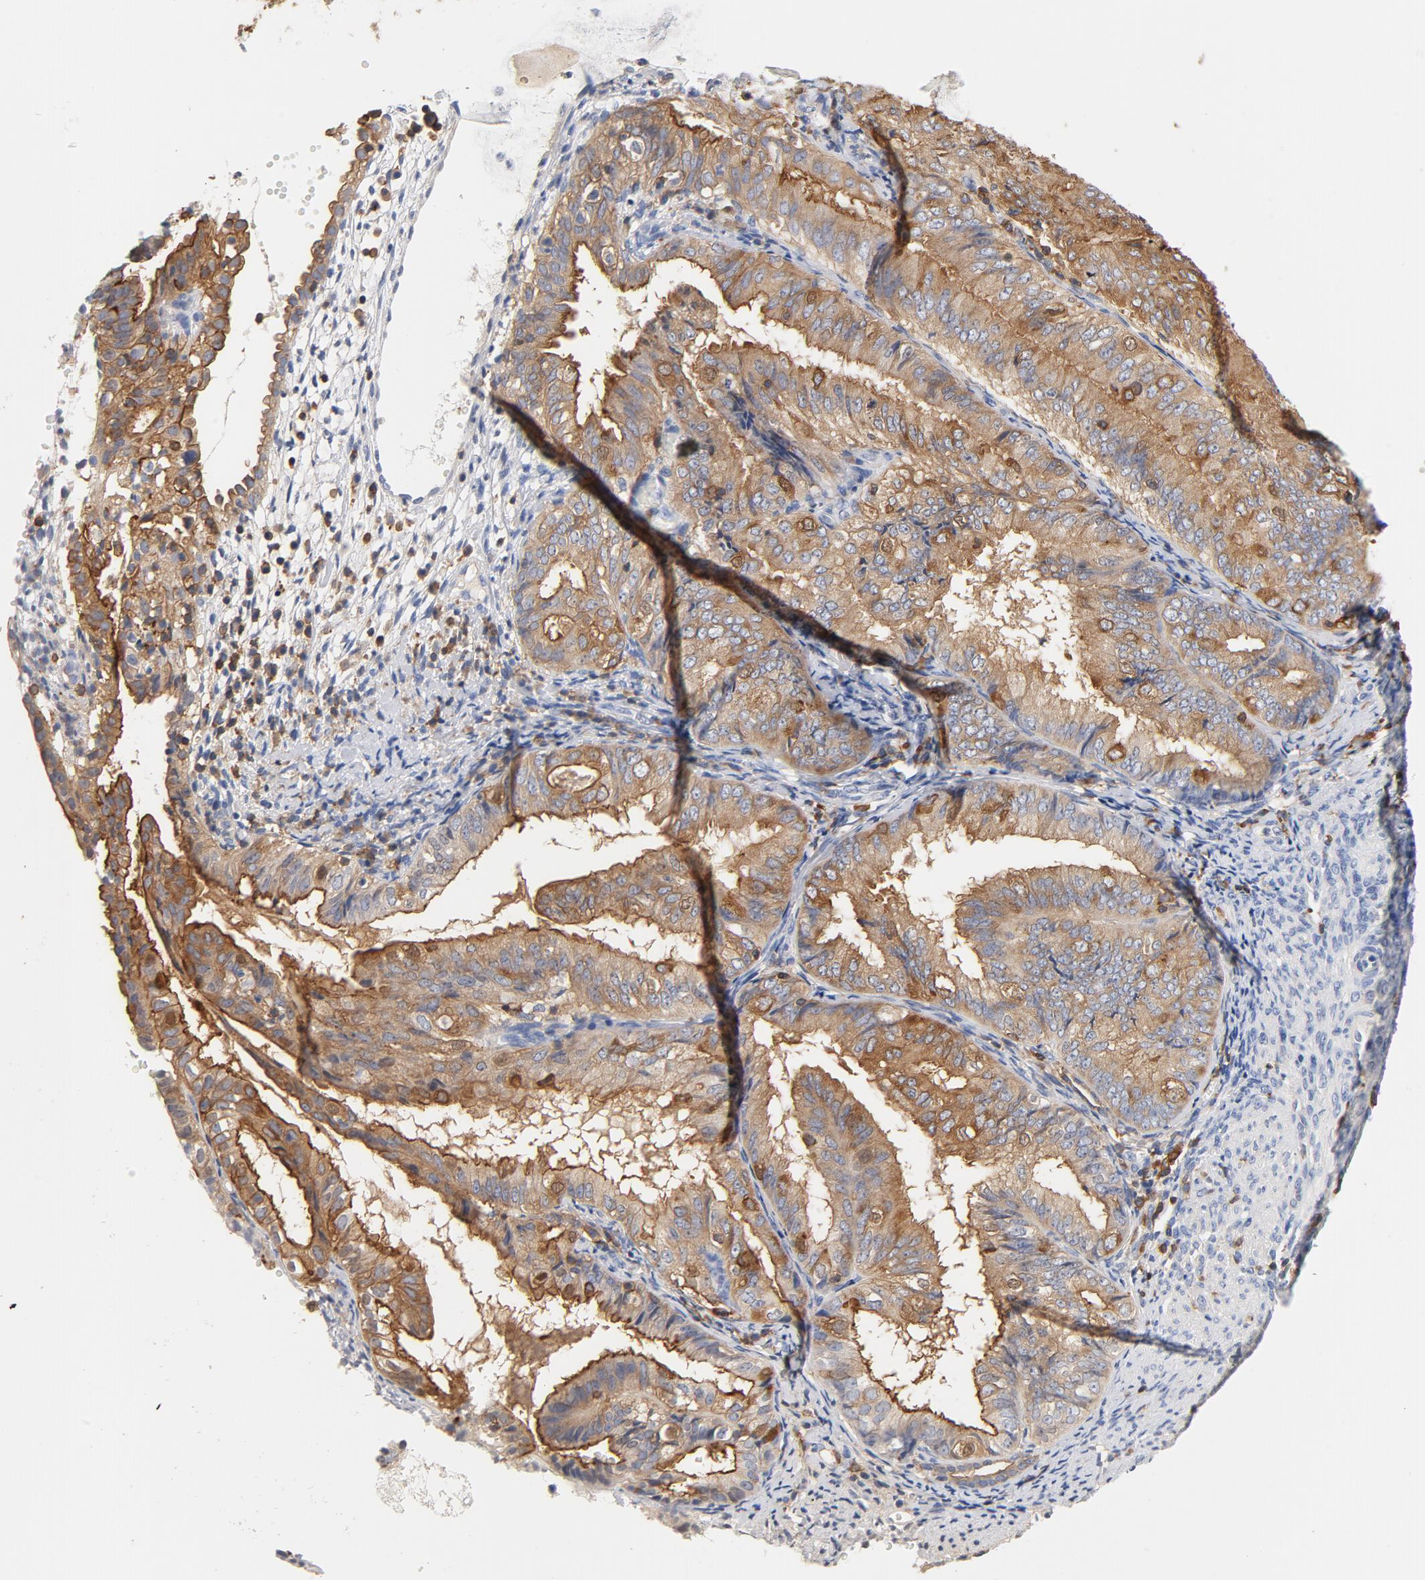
{"staining": {"intensity": "moderate", "quantity": ">75%", "location": "cytoplasmic/membranous"}, "tissue": "endometrial cancer", "cell_type": "Tumor cells", "image_type": "cancer", "snomed": [{"axis": "morphology", "description": "Adenocarcinoma, NOS"}, {"axis": "topography", "description": "Endometrium"}], "caption": "Brown immunohistochemical staining in human adenocarcinoma (endometrial) demonstrates moderate cytoplasmic/membranous positivity in about >75% of tumor cells.", "gene": "EZR", "patient": {"sex": "female", "age": 66}}